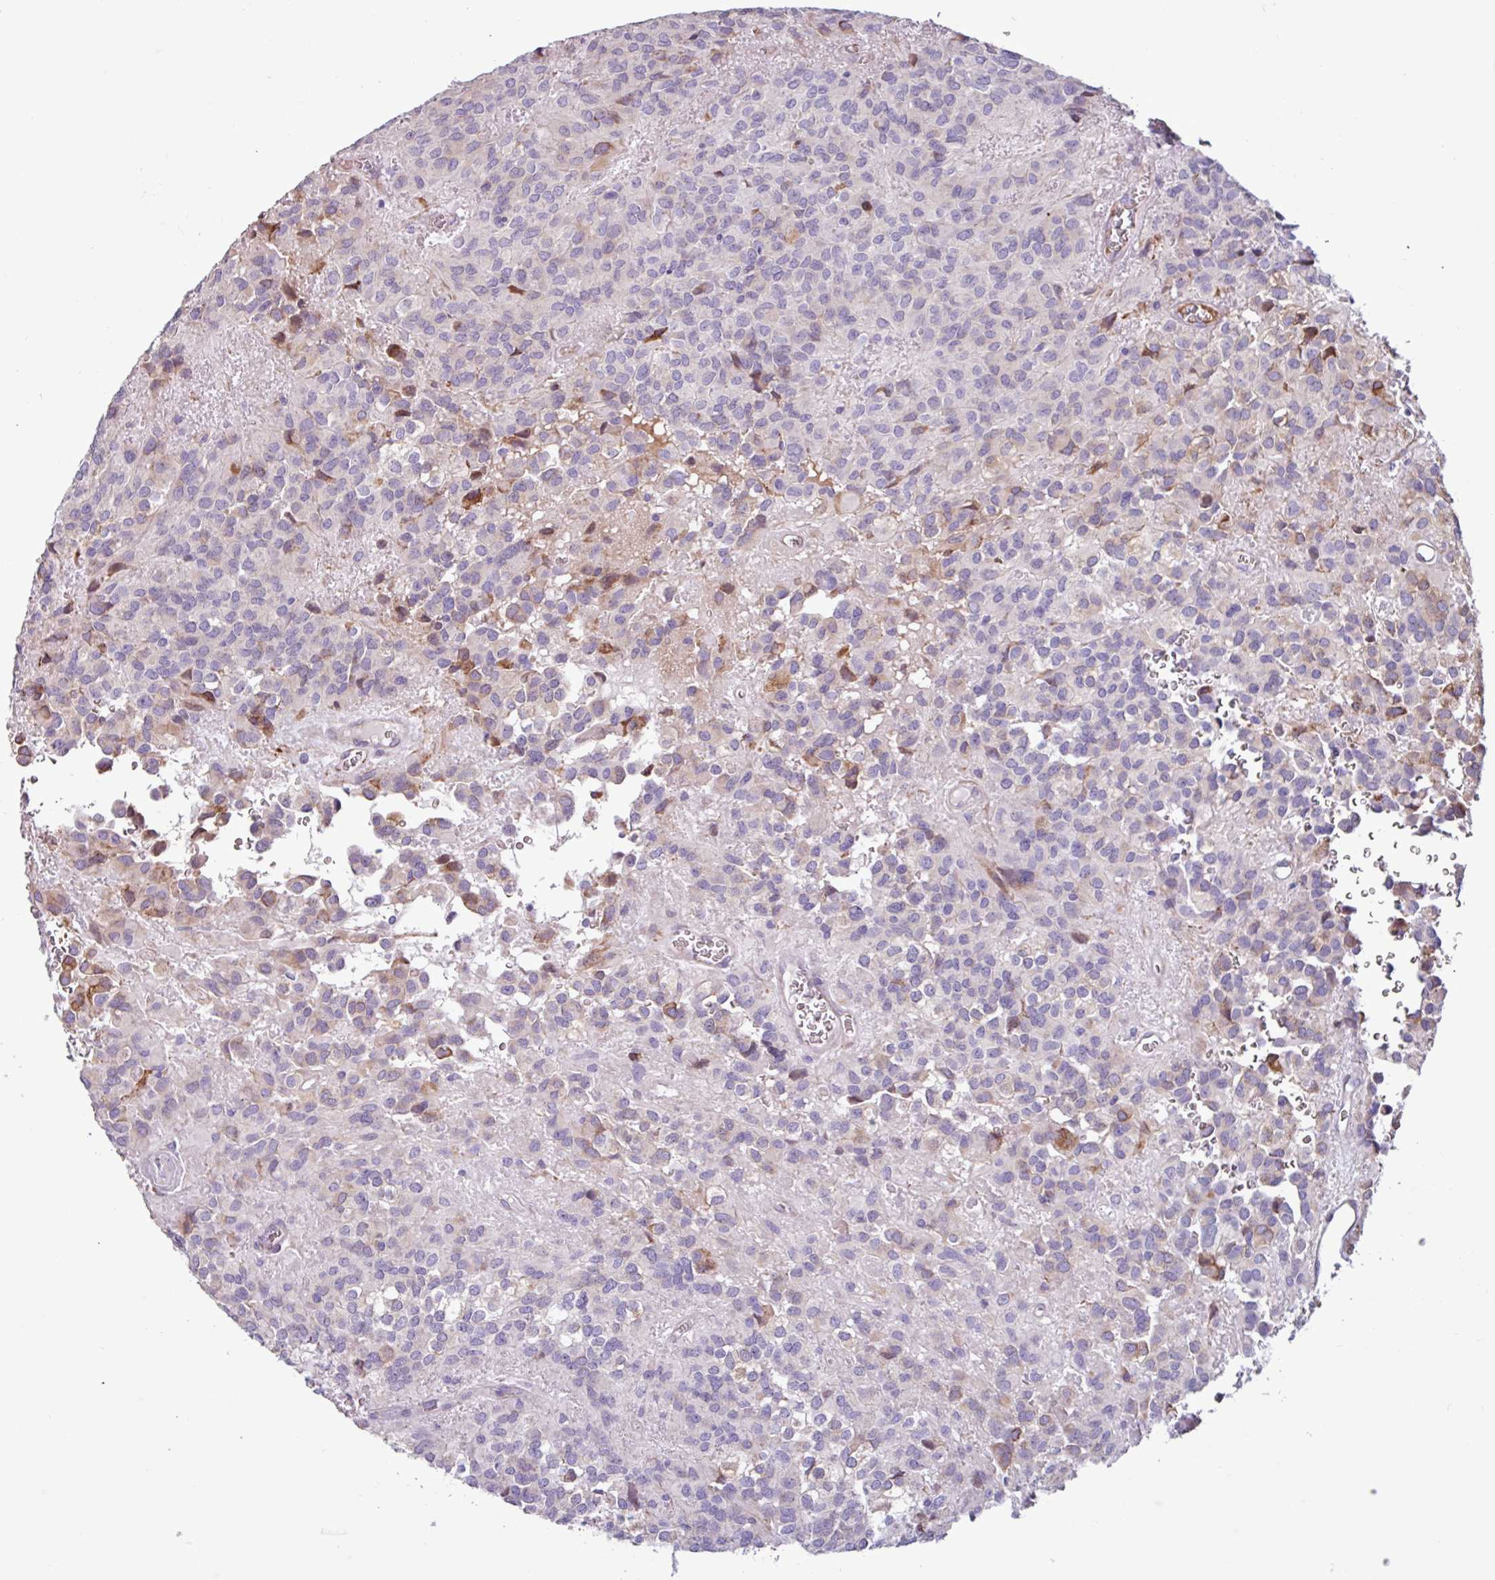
{"staining": {"intensity": "moderate", "quantity": "<25%", "location": "cytoplasmic/membranous"}, "tissue": "glioma", "cell_type": "Tumor cells", "image_type": "cancer", "snomed": [{"axis": "morphology", "description": "Glioma, malignant, Low grade"}, {"axis": "topography", "description": "Brain"}], "caption": "Immunohistochemical staining of human malignant glioma (low-grade) displays moderate cytoplasmic/membranous protein expression in approximately <25% of tumor cells. The protein of interest is stained brown, and the nuclei are stained in blue (DAB IHC with brightfield microscopy, high magnification).", "gene": "PPP1R35", "patient": {"sex": "male", "age": 56}}